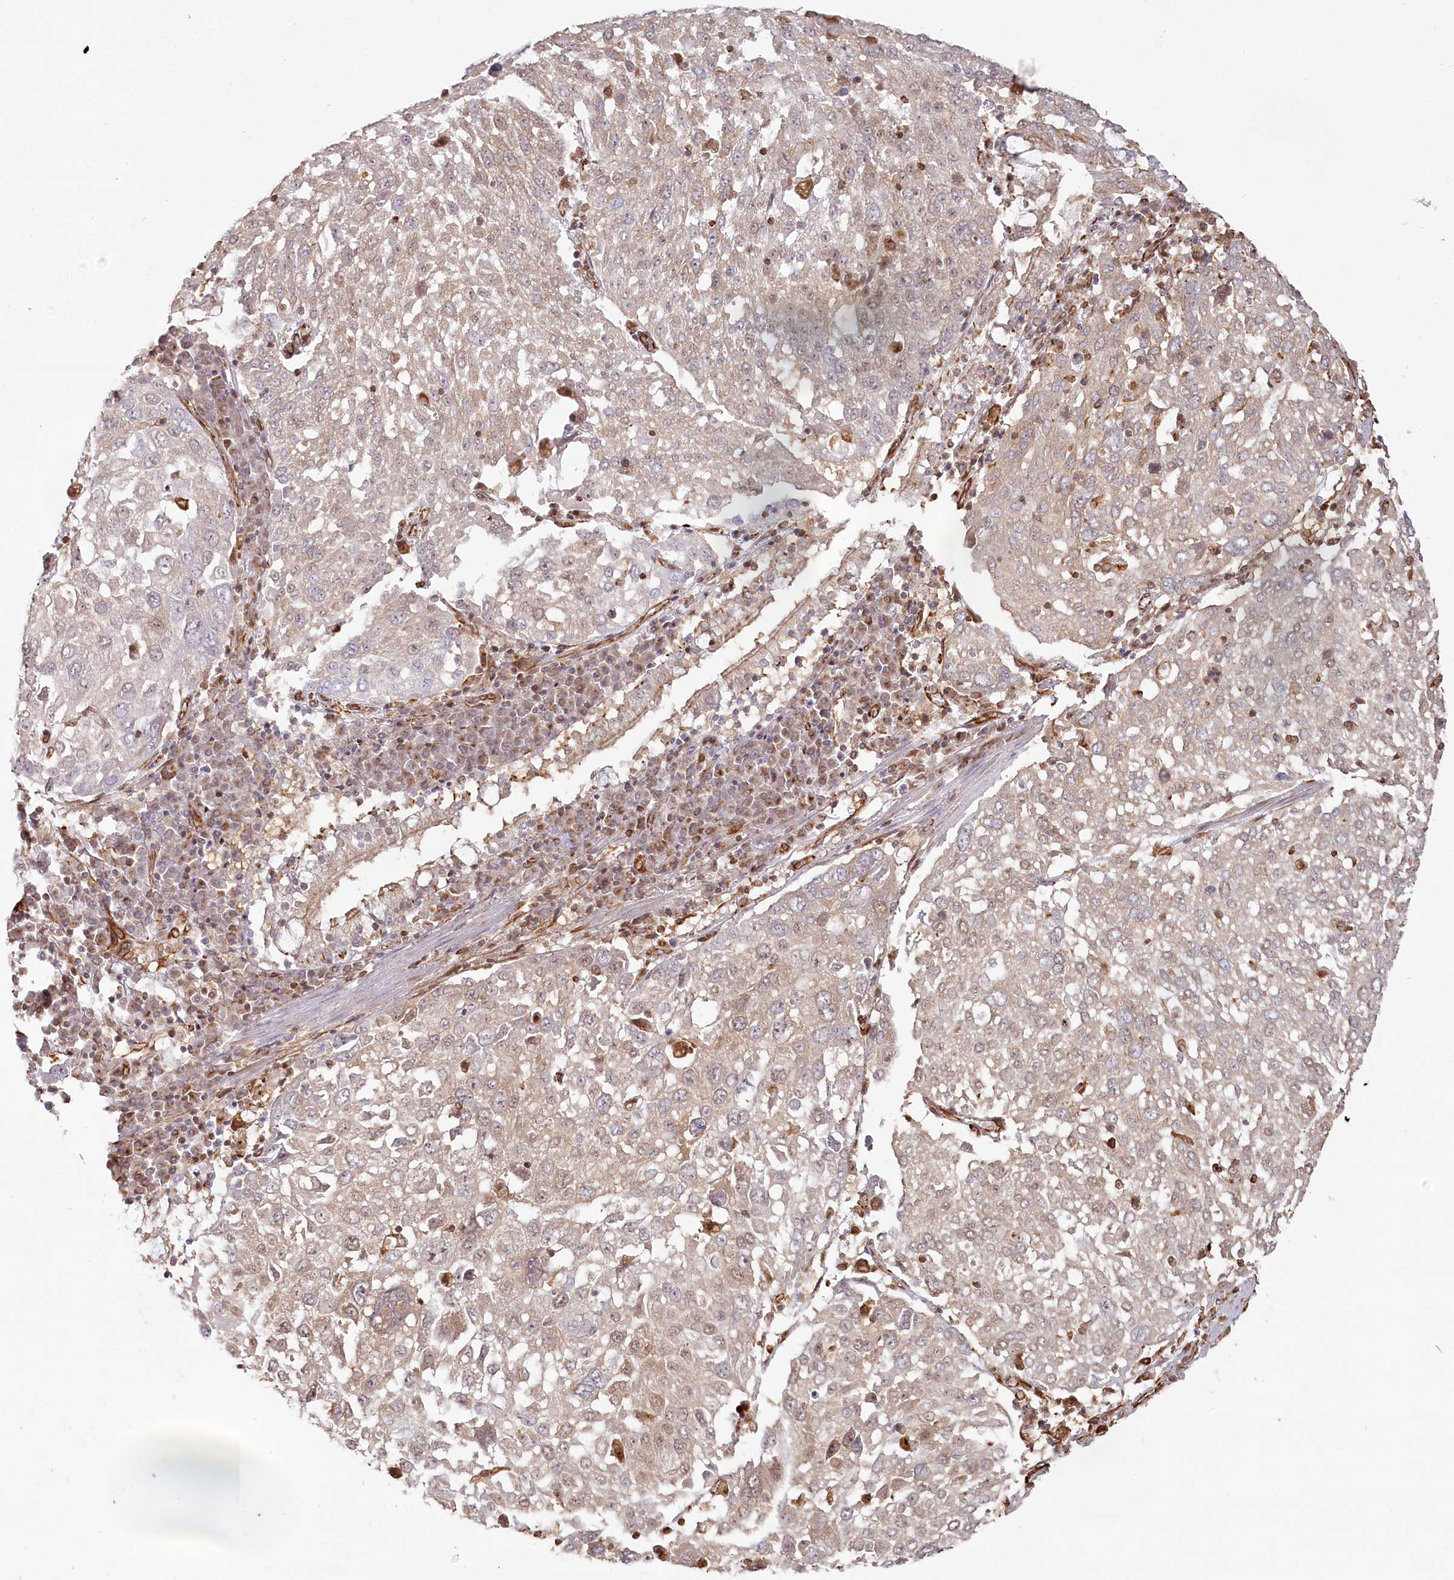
{"staining": {"intensity": "weak", "quantity": "25%-75%", "location": "cytoplasmic/membranous"}, "tissue": "lung cancer", "cell_type": "Tumor cells", "image_type": "cancer", "snomed": [{"axis": "morphology", "description": "Squamous cell carcinoma, NOS"}, {"axis": "topography", "description": "Lung"}], "caption": "A histopathology image of squamous cell carcinoma (lung) stained for a protein shows weak cytoplasmic/membranous brown staining in tumor cells.", "gene": "TTC1", "patient": {"sex": "male", "age": 65}}